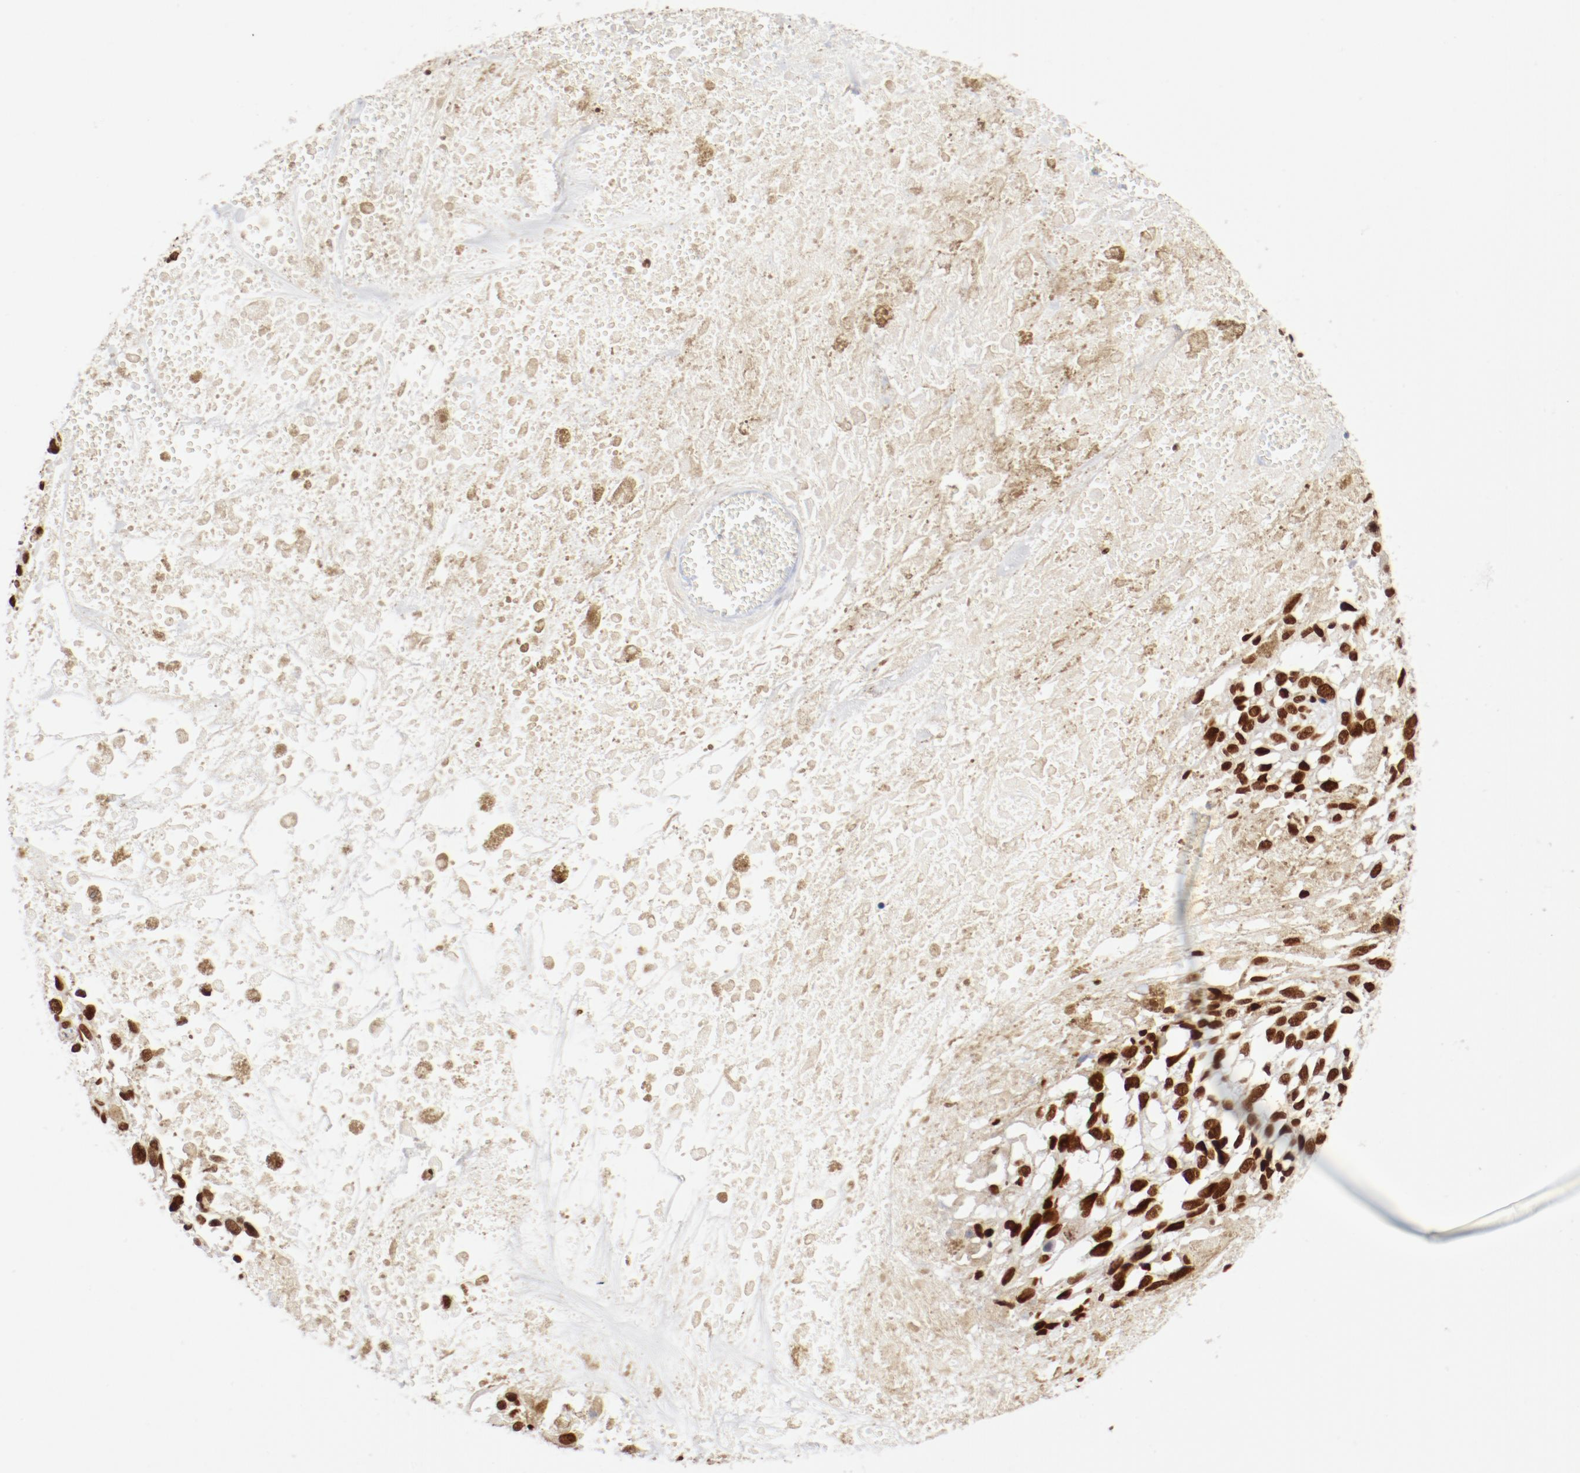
{"staining": {"intensity": "moderate", "quantity": ">75%", "location": "nuclear"}, "tissue": "melanoma", "cell_type": "Tumor cells", "image_type": "cancer", "snomed": [{"axis": "morphology", "description": "Malignant melanoma, Metastatic site"}, {"axis": "topography", "description": "Lymph node"}], "caption": "DAB immunohistochemical staining of malignant melanoma (metastatic site) demonstrates moderate nuclear protein expression in about >75% of tumor cells.", "gene": "CTBP1", "patient": {"sex": "male", "age": 59}}